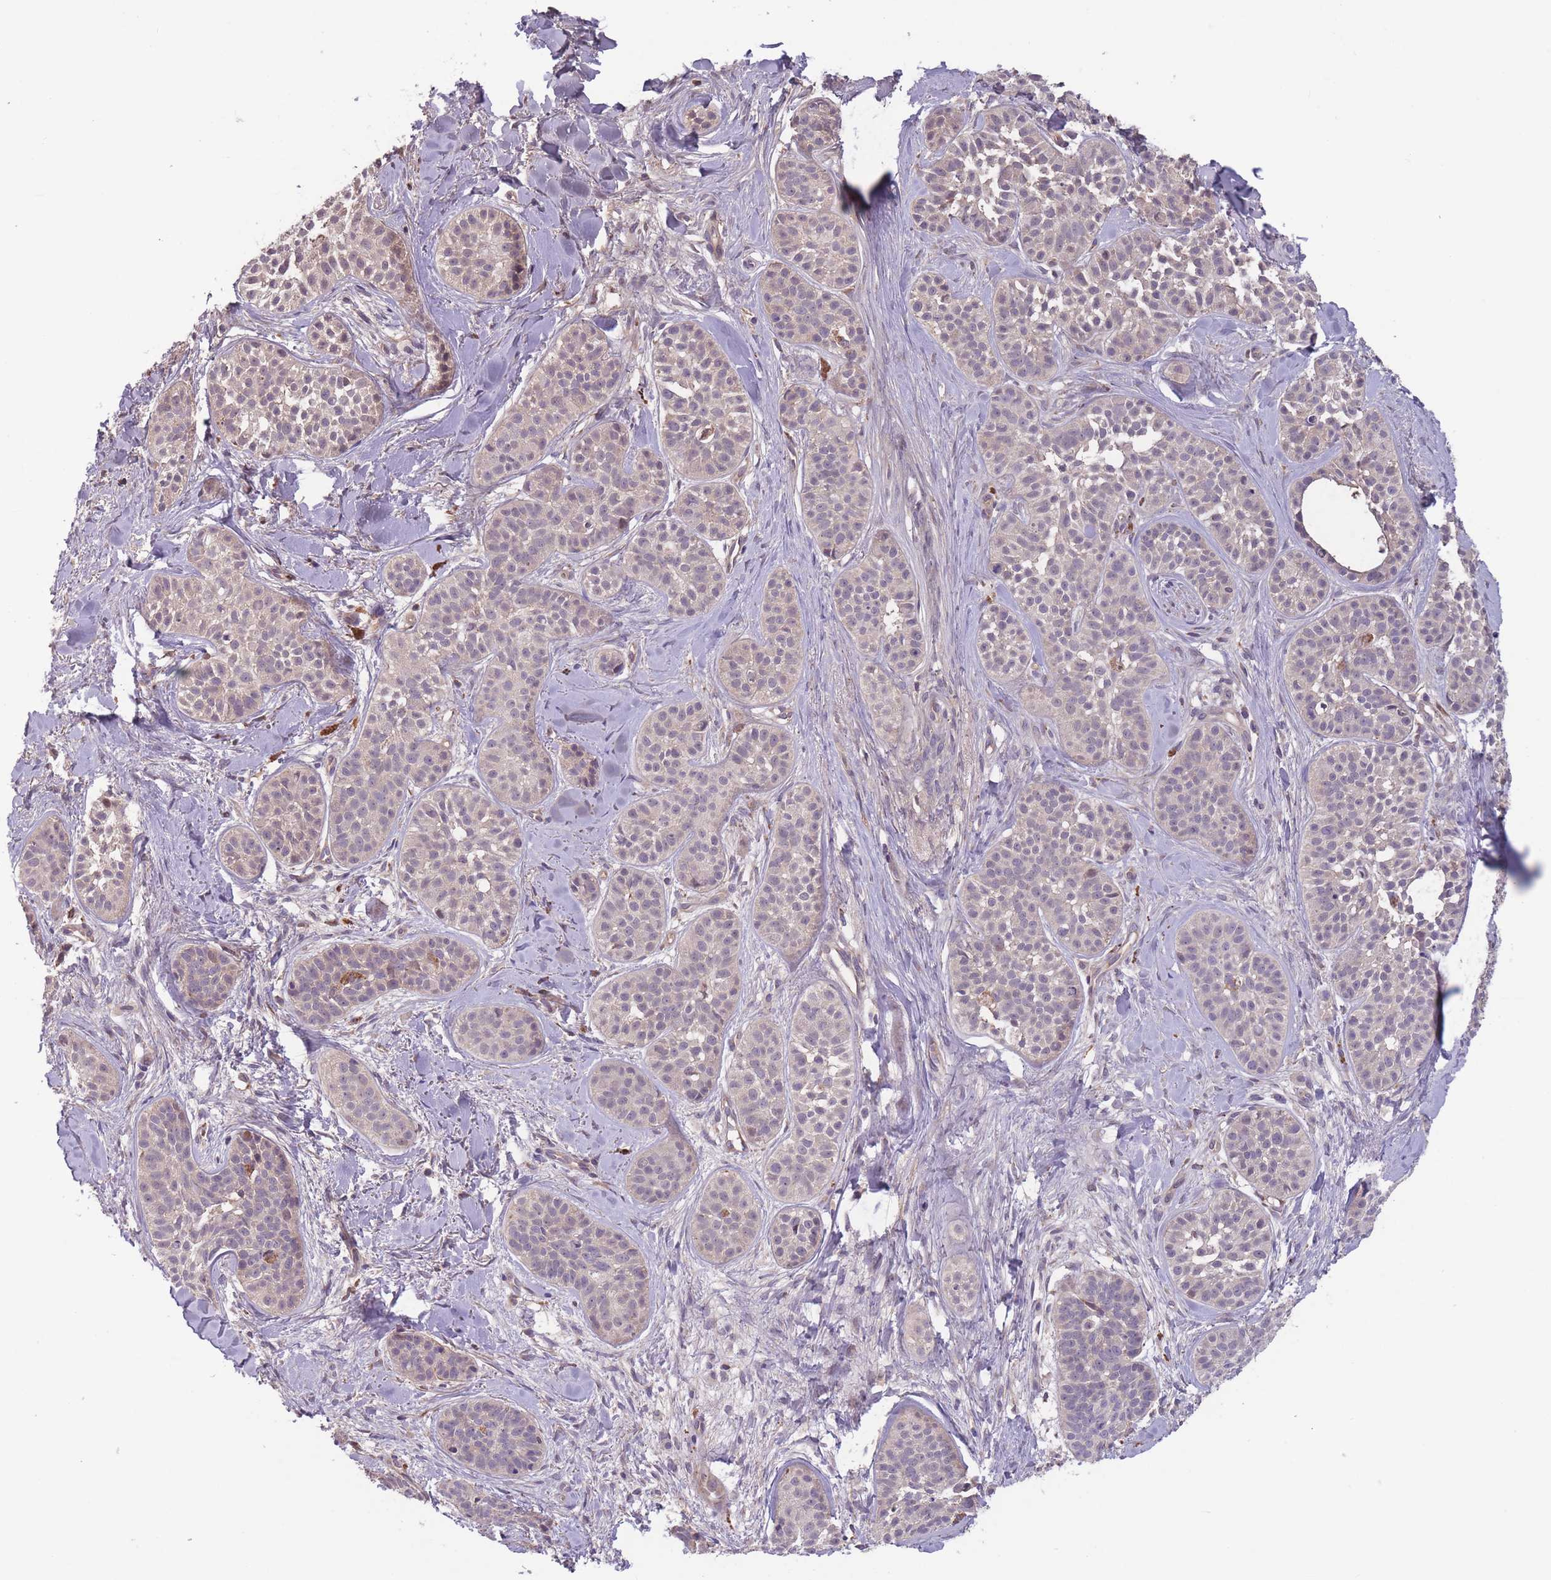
{"staining": {"intensity": "negative", "quantity": "none", "location": "none"}, "tissue": "skin cancer", "cell_type": "Tumor cells", "image_type": "cancer", "snomed": [{"axis": "morphology", "description": "Basal cell carcinoma"}, {"axis": "topography", "description": "Skin"}], "caption": "Tumor cells are negative for brown protein staining in skin cancer (basal cell carcinoma).", "gene": "ITPKC", "patient": {"sex": "male", "age": 52}}